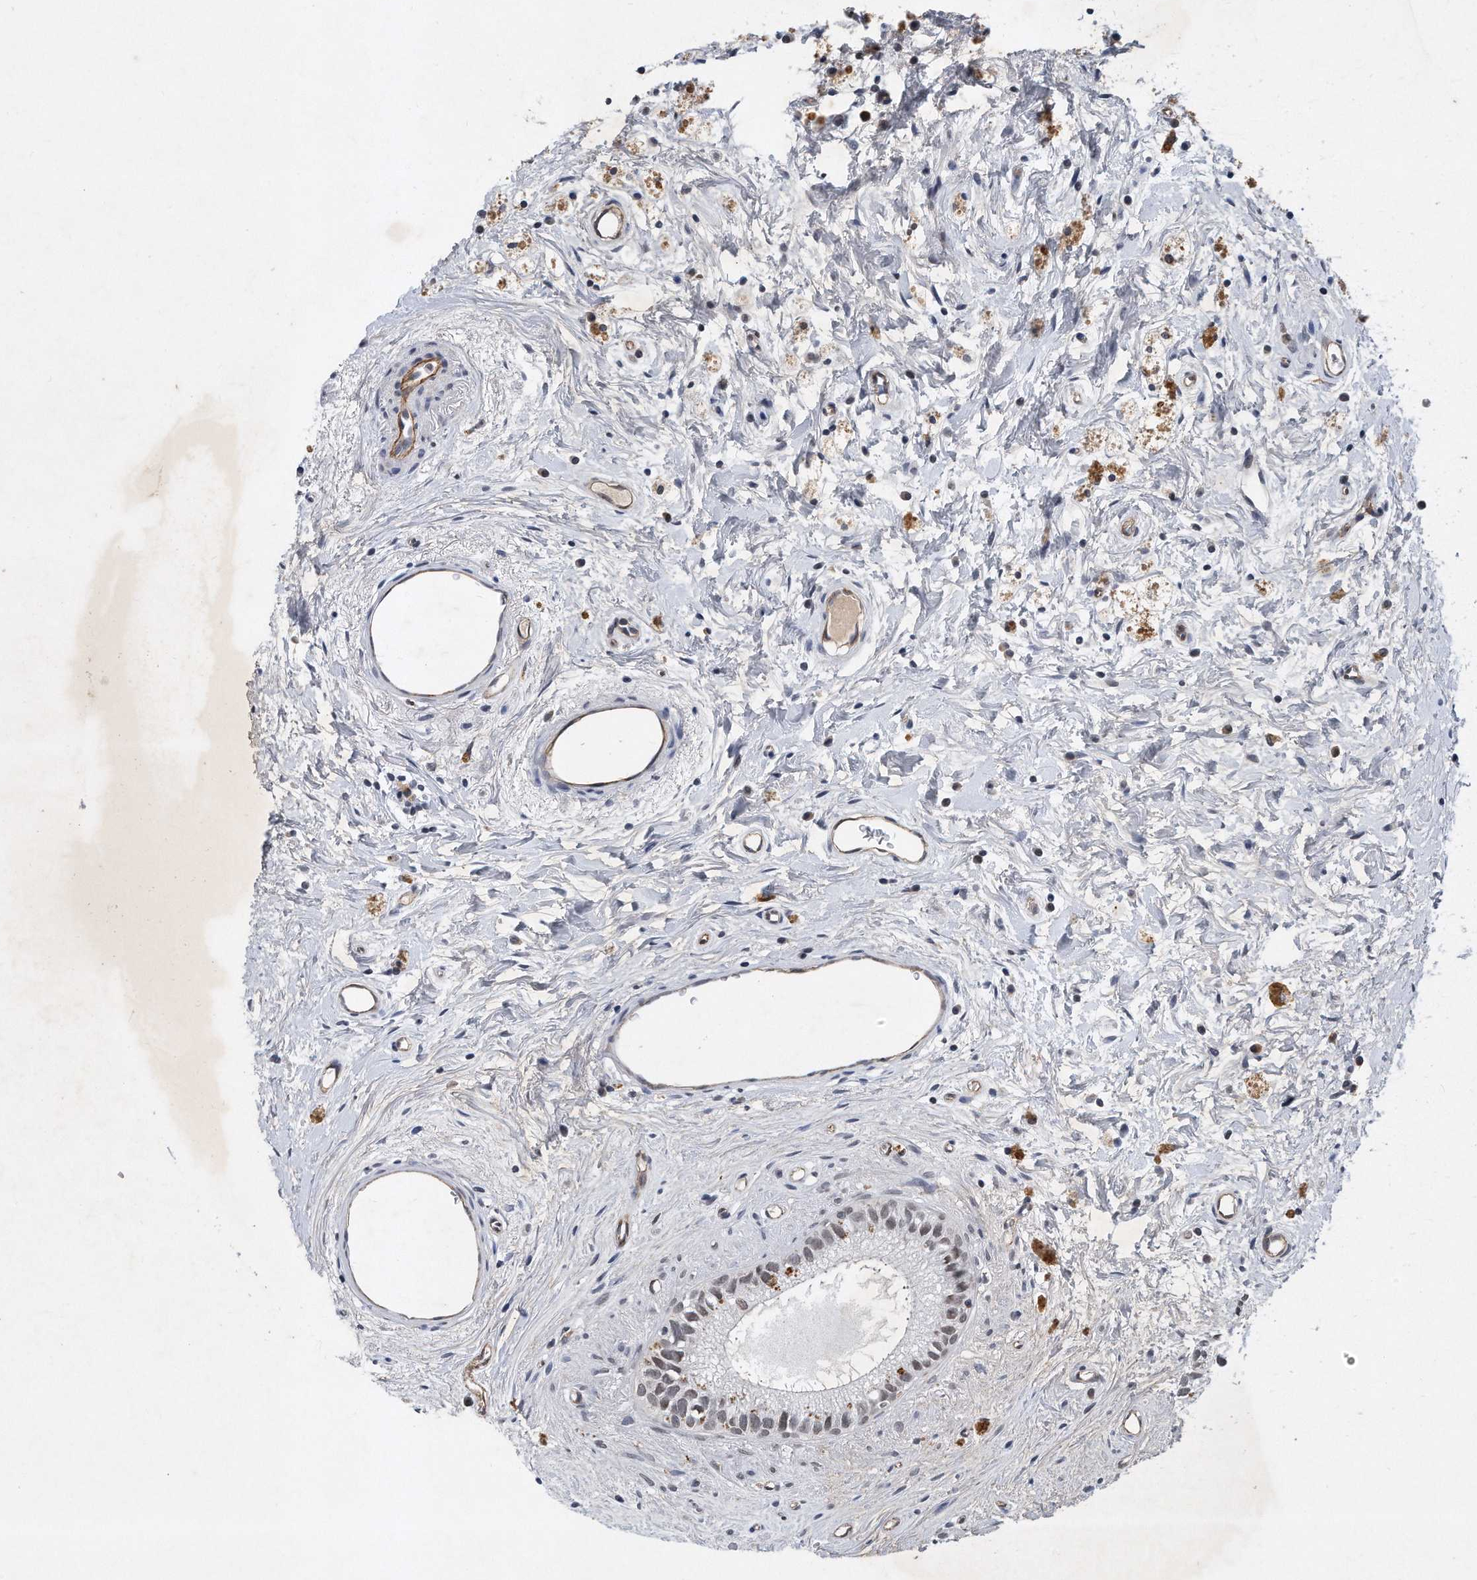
{"staining": {"intensity": "weak", "quantity": "25%-75%", "location": "nuclear"}, "tissue": "epididymis", "cell_type": "Glandular cells", "image_type": "normal", "snomed": [{"axis": "morphology", "description": "Normal tissue, NOS"}, {"axis": "topography", "description": "Epididymis"}], "caption": "The histopathology image exhibits a brown stain indicating the presence of a protein in the nuclear of glandular cells in epididymis.", "gene": "TP53INP1", "patient": {"sex": "male", "age": 80}}